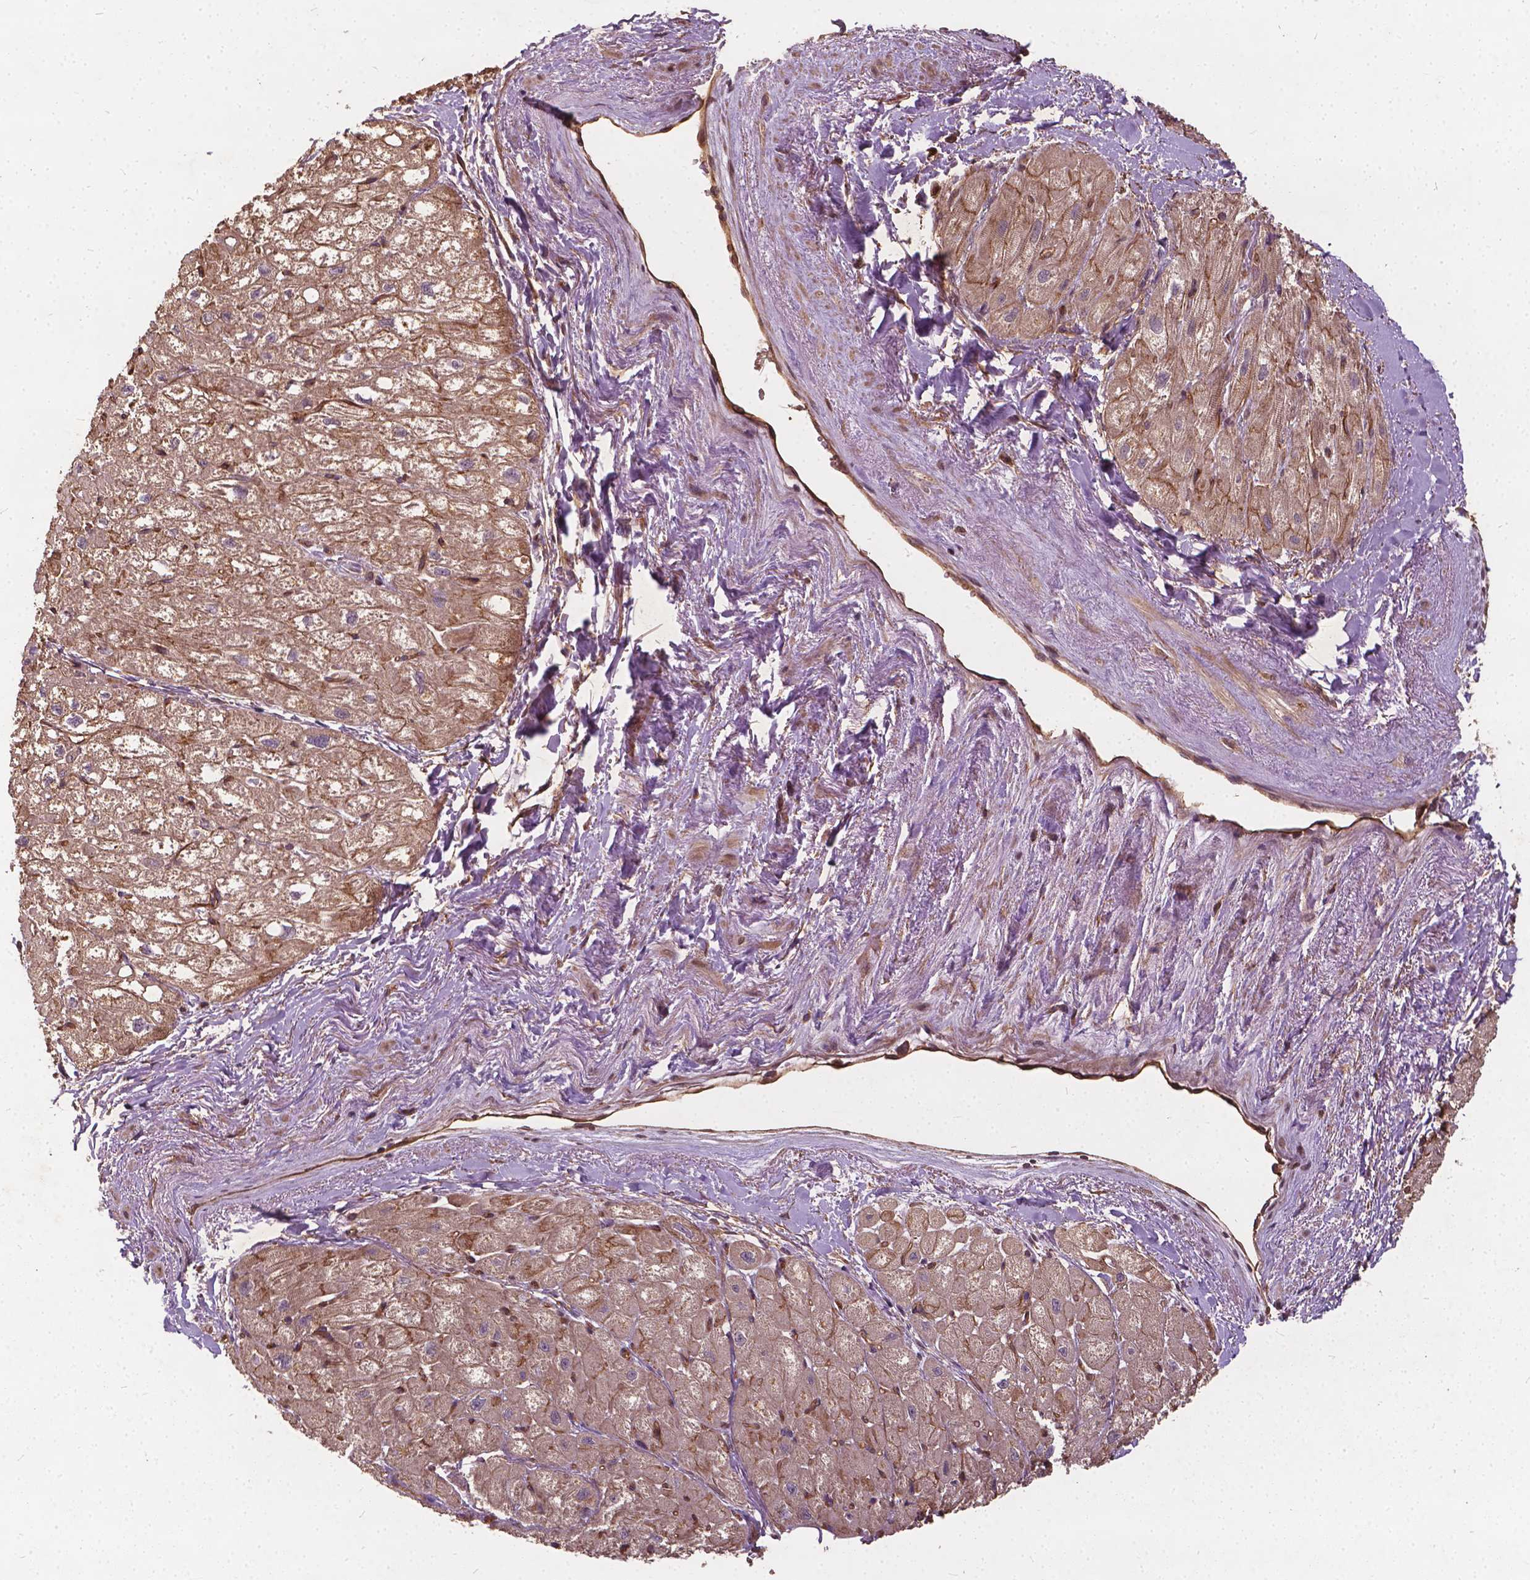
{"staining": {"intensity": "moderate", "quantity": ">75%", "location": "cytoplasmic/membranous"}, "tissue": "heart muscle", "cell_type": "Cardiomyocytes", "image_type": "normal", "snomed": [{"axis": "morphology", "description": "Normal tissue, NOS"}, {"axis": "topography", "description": "Heart"}], "caption": "This micrograph displays IHC staining of unremarkable human heart muscle, with medium moderate cytoplasmic/membranous expression in about >75% of cardiomyocytes.", "gene": "UBXN2A", "patient": {"sex": "female", "age": 69}}